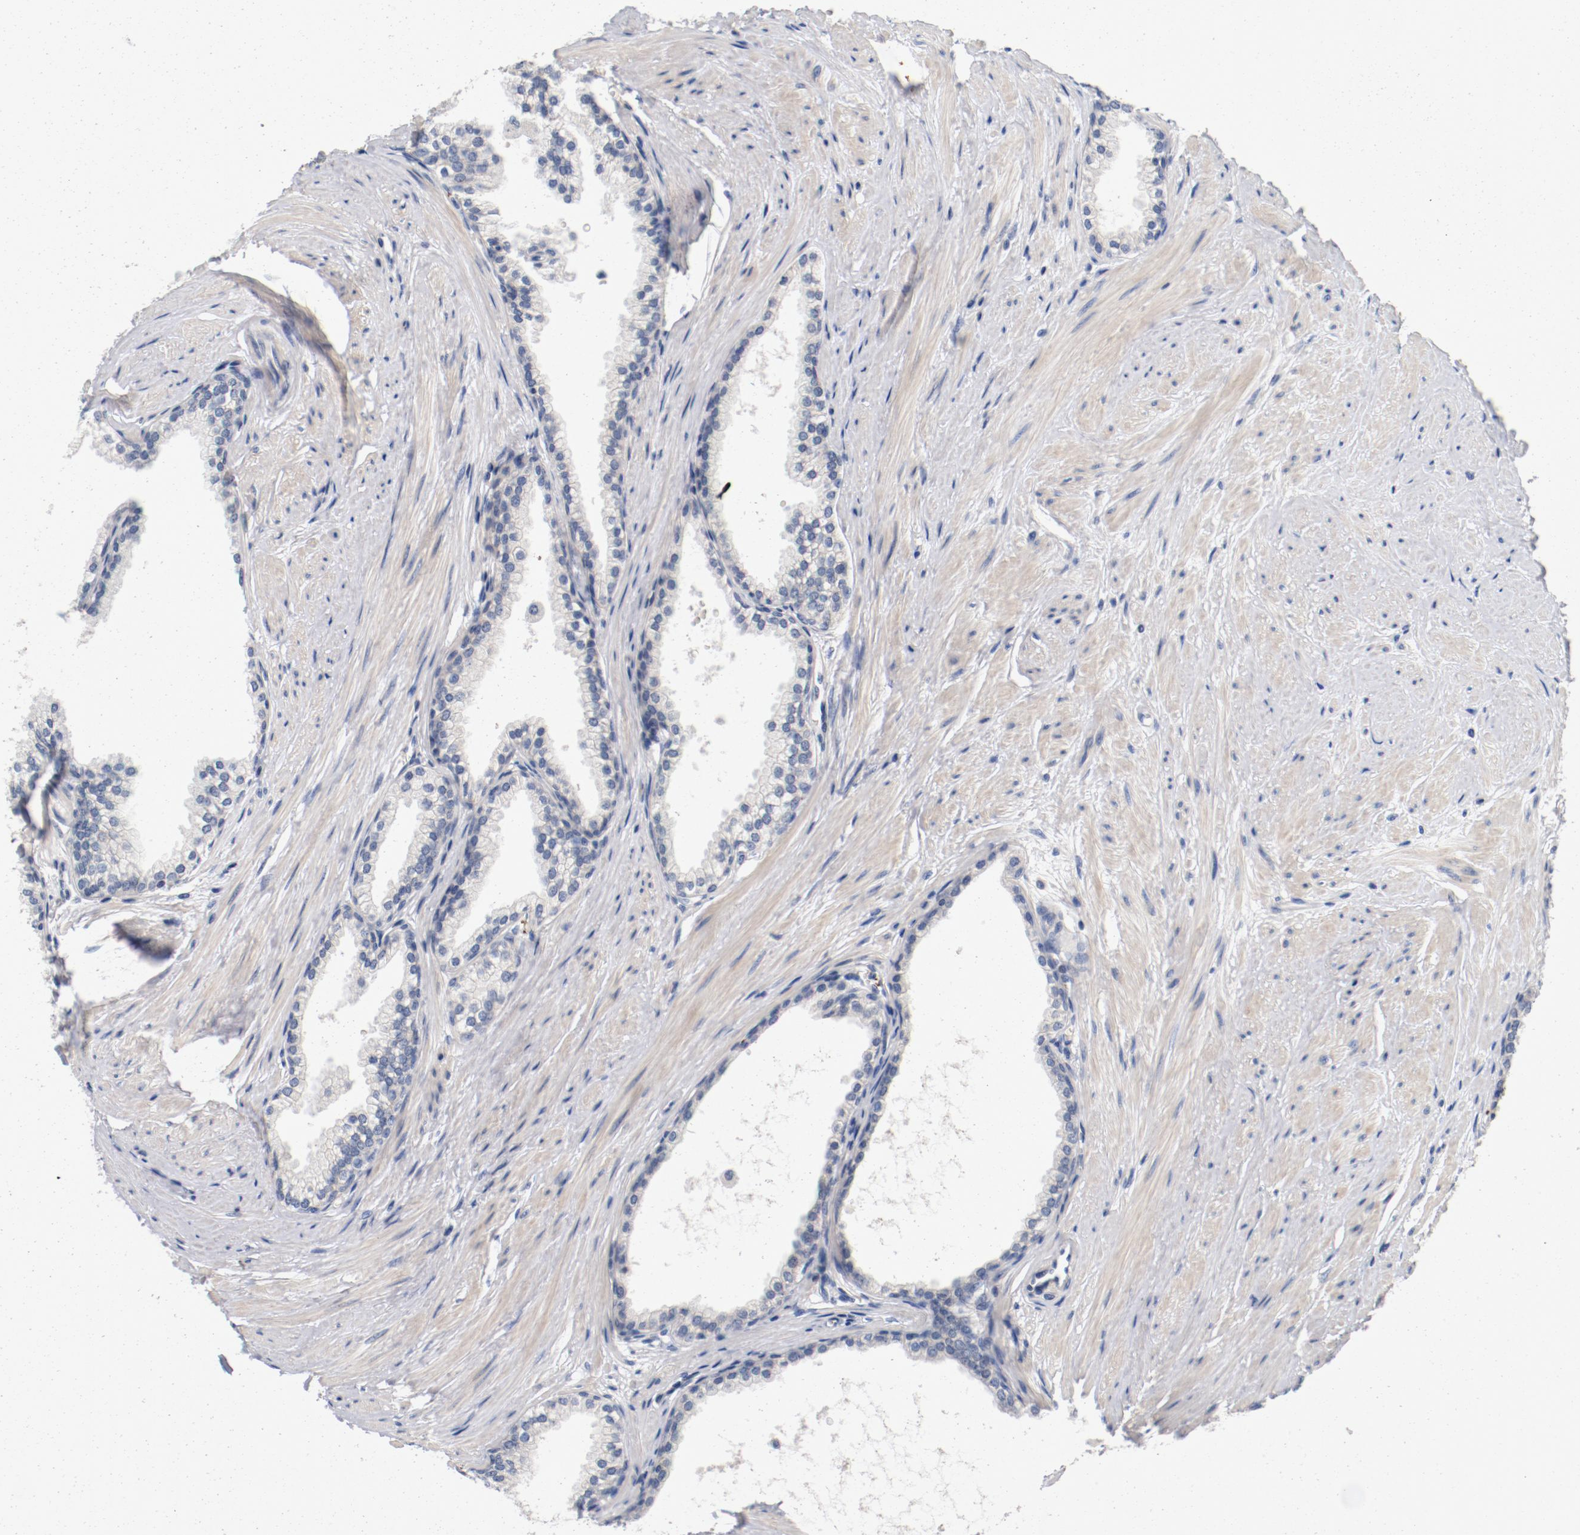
{"staining": {"intensity": "negative", "quantity": "none", "location": "none"}, "tissue": "prostate", "cell_type": "Glandular cells", "image_type": "normal", "snomed": [{"axis": "morphology", "description": "Normal tissue, NOS"}, {"axis": "topography", "description": "Prostate"}], "caption": "Immunohistochemistry of normal human prostate displays no staining in glandular cells.", "gene": "PIM1", "patient": {"sex": "male", "age": 64}}